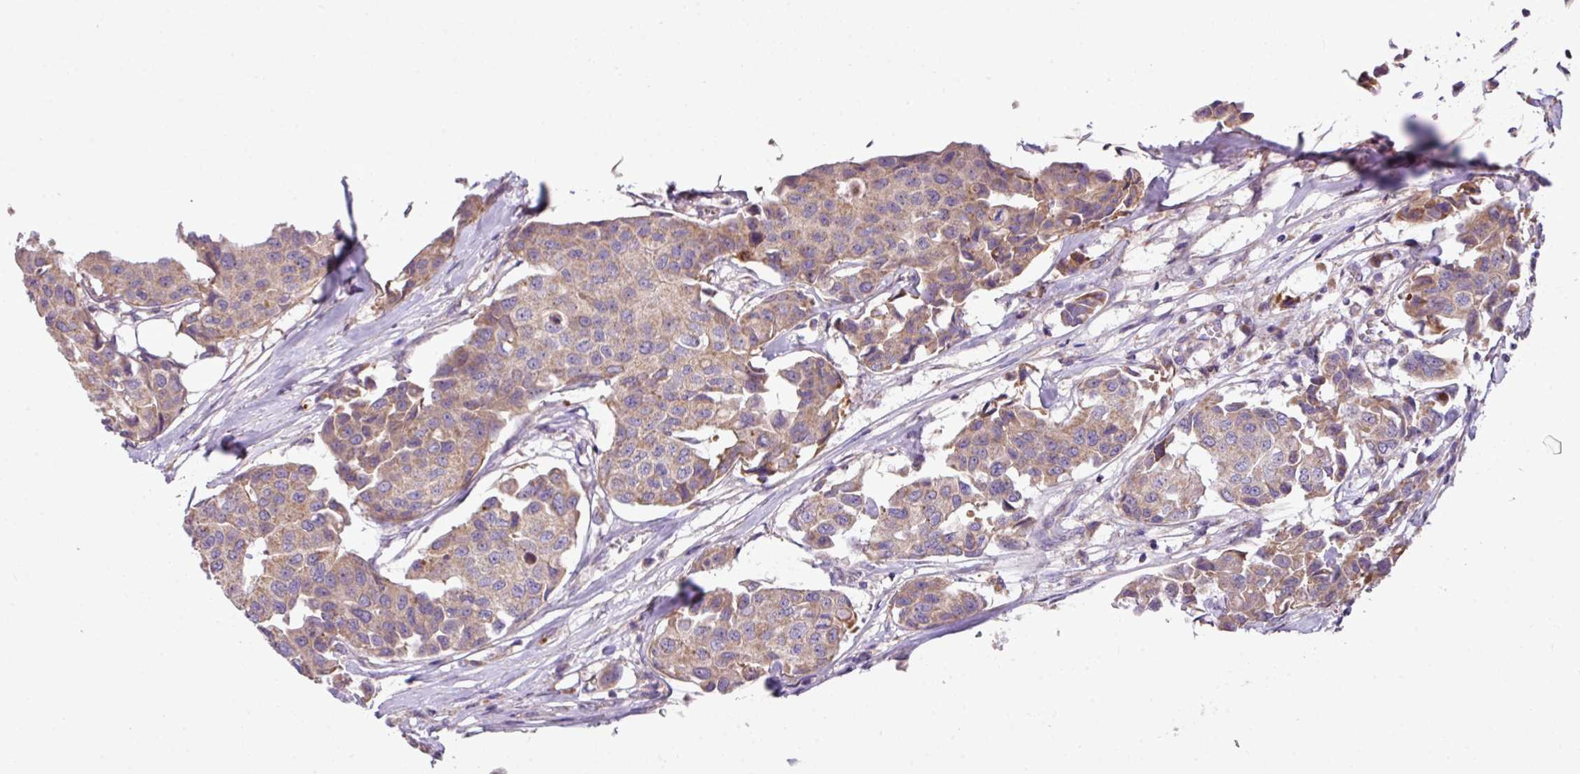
{"staining": {"intensity": "weak", "quantity": ">75%", "location": "cytoplasmic/membranous"}, "tissue": "breast cancer", "cell_type": "Tumor cells", "image_type": "cancer", "snomed": [{"axis": "morphology", "description": "Duct carcinoma"}, {"axis": "topography", "description": "Breast"}], "caption": "Immunohistochemistry (IHC) staining of breast cancer, which shows low levels of weak cytoplasmic/membranous positivity in approximately >75% of tumor cells indicating weak cytoplasmic/membranous protein positivity. The staining was performed using DAB (3,3'-diaminobenzidine) (brown) for protein detection and nuclei were counterstained in hematoxylin (blue).", "gene": "LRRC9", "patient": {"sex": "female", "age": 80}}